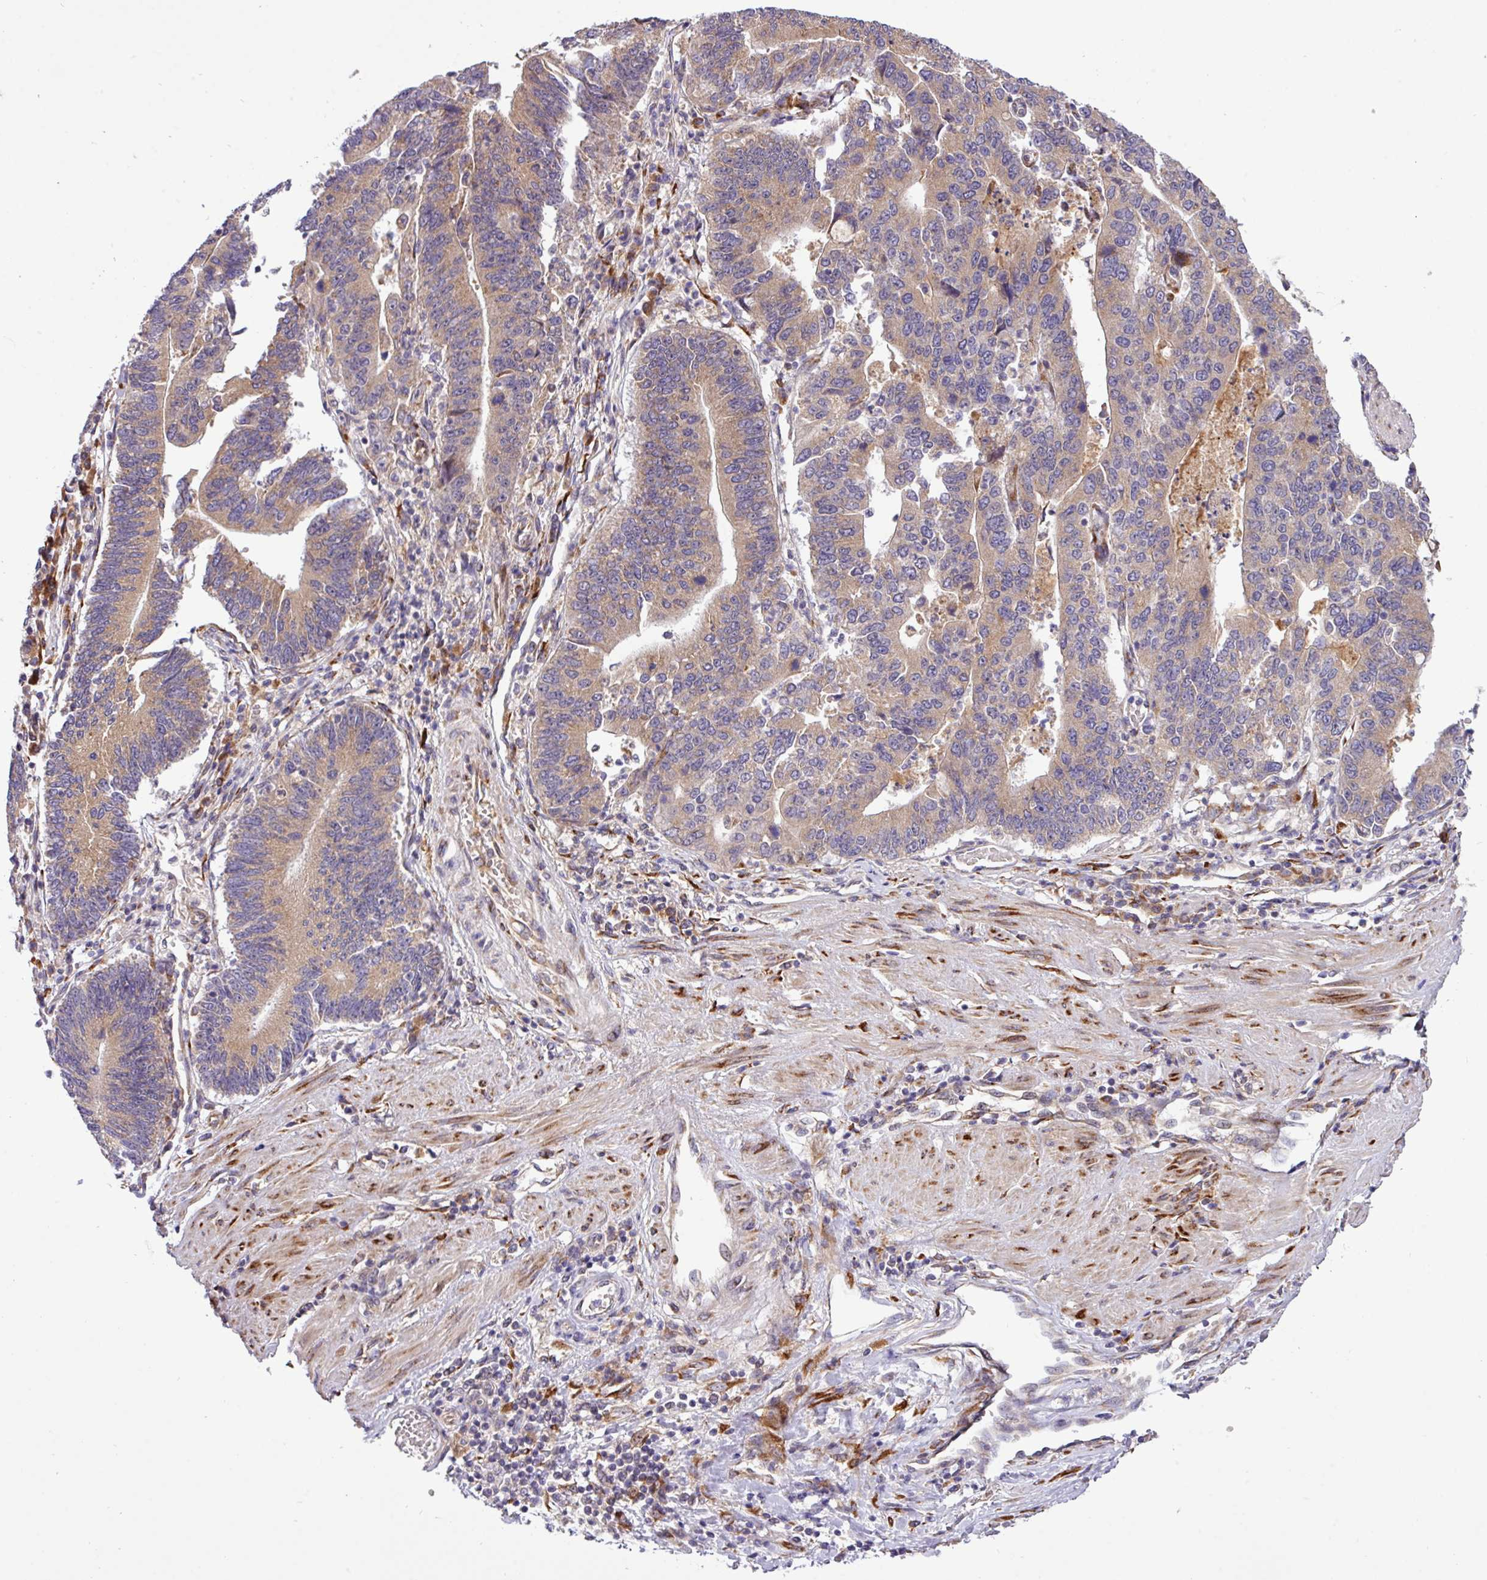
{"staining": {"intensity": "moderate", "quantity": "25%-75%", "location": "cytoplasmic/membranous"}, "tissue": "stomach cancer", "cell_type": "Tumor cells", "image_type": "cancer", "snomed": [{"axis": "morphology", "description": "Adenocarcinoma, NOS"}, {"axis": "topography", "description": "Stomach"}], "caption": "A micrograph showing moderate cytoplasmic/membranous staining in approximately 25%-75% of tumor cells in stomach cancer (adenocarcinoma), as visualized by brown immunohistochemical staining.", "gene": "TM2D2", "patient": {"sex": "male", "age": 59}}